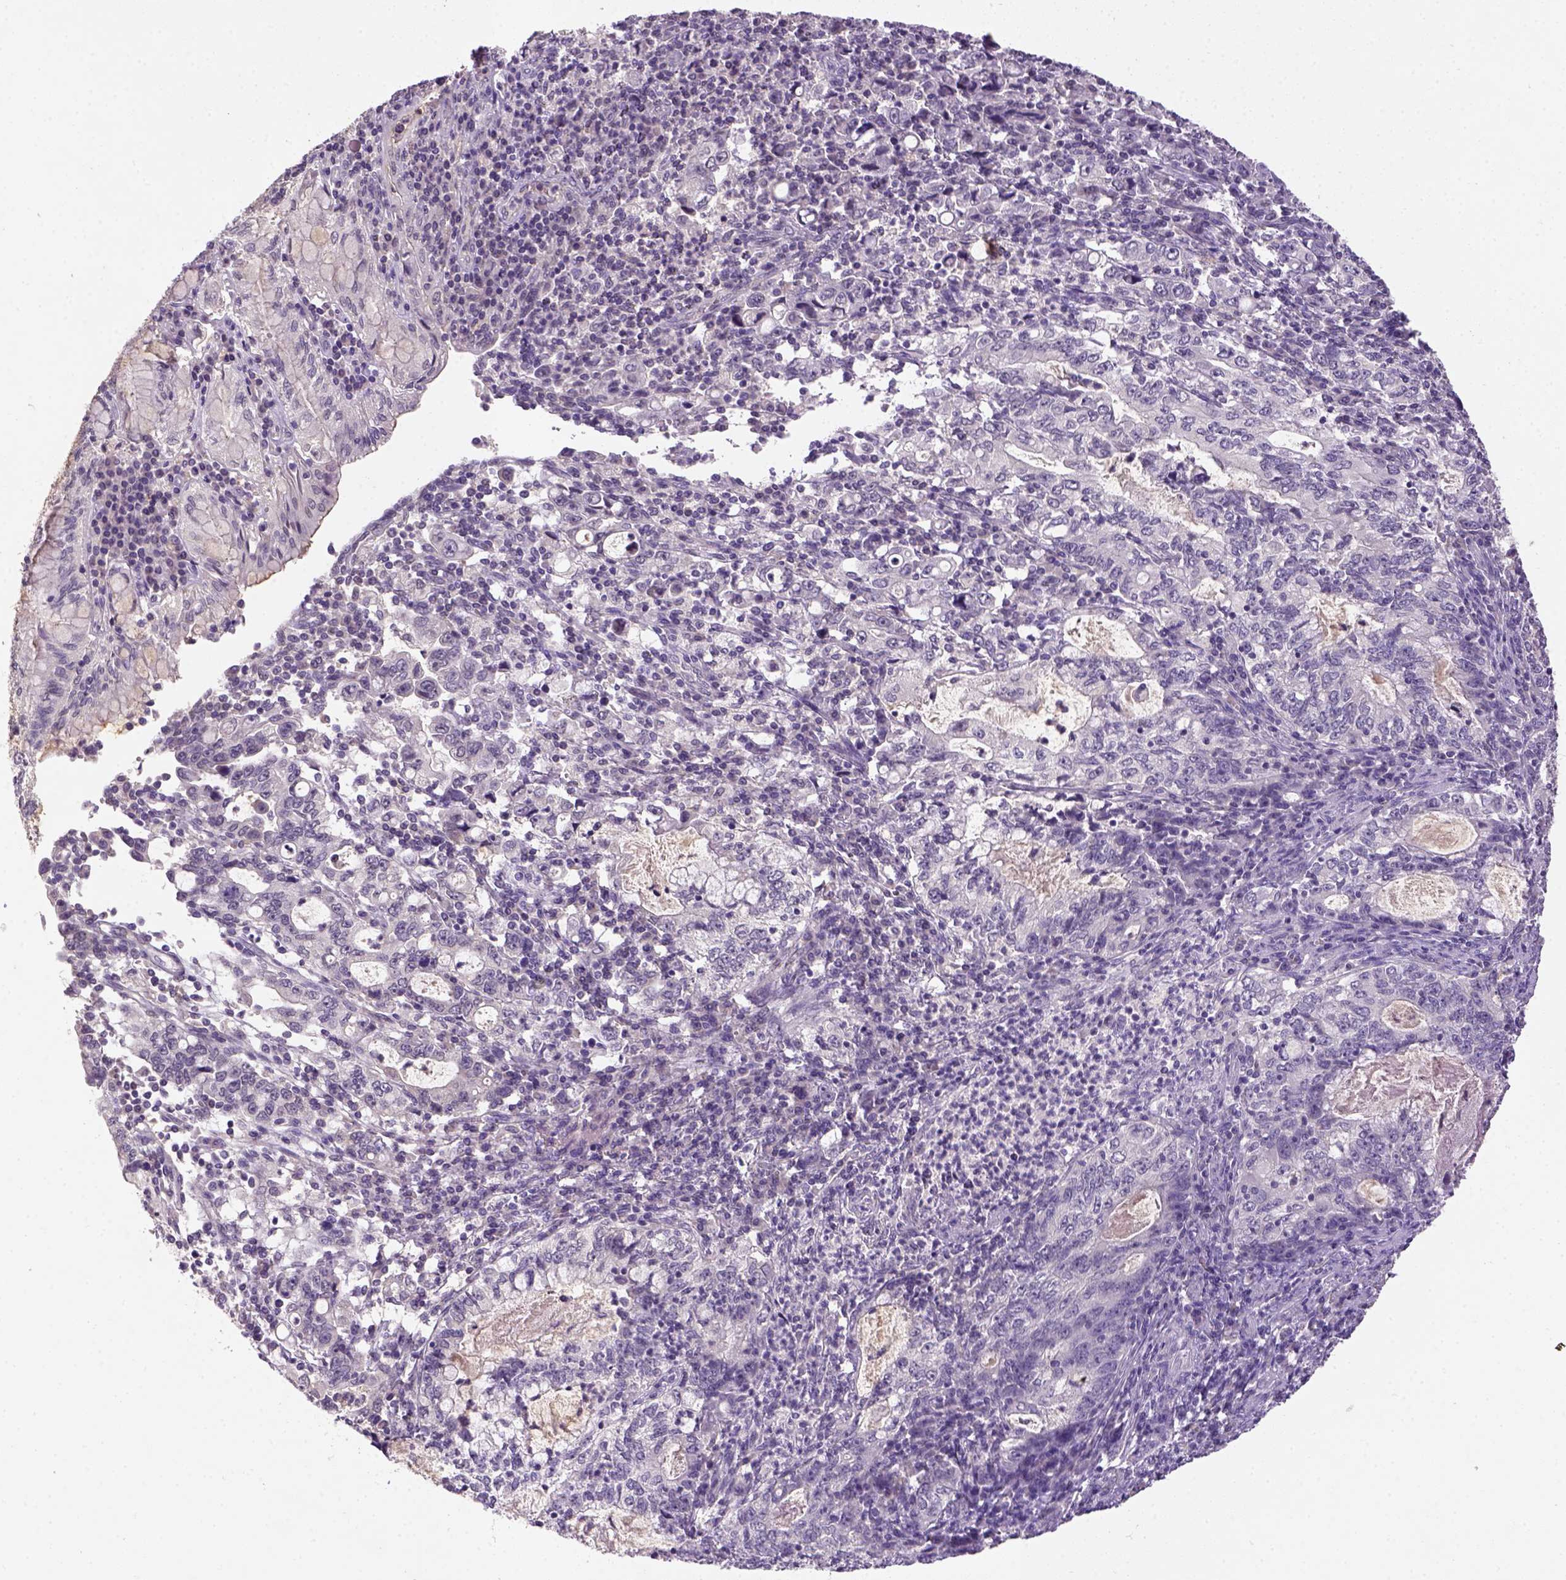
{"staining": {"intensity": "negative", "quantity": "none", "location": "none"}, "tissue": "stomach cancer", "cell_type": "Tumor cells", "image_type": "cancer", "snomed": [{"axis": "morphology", "description": "Adenocarcinoma, NOS"}, {"axis": "topography", "description": "Stomach, lower"}], "caption": "IHC photomicrograph of adenocarcinoma (stomach) stained for a protein (brown), which shows no positivity in tumor cells.", "gene": "NLGN2", "patient": {"sex": "female", "age": 72}}